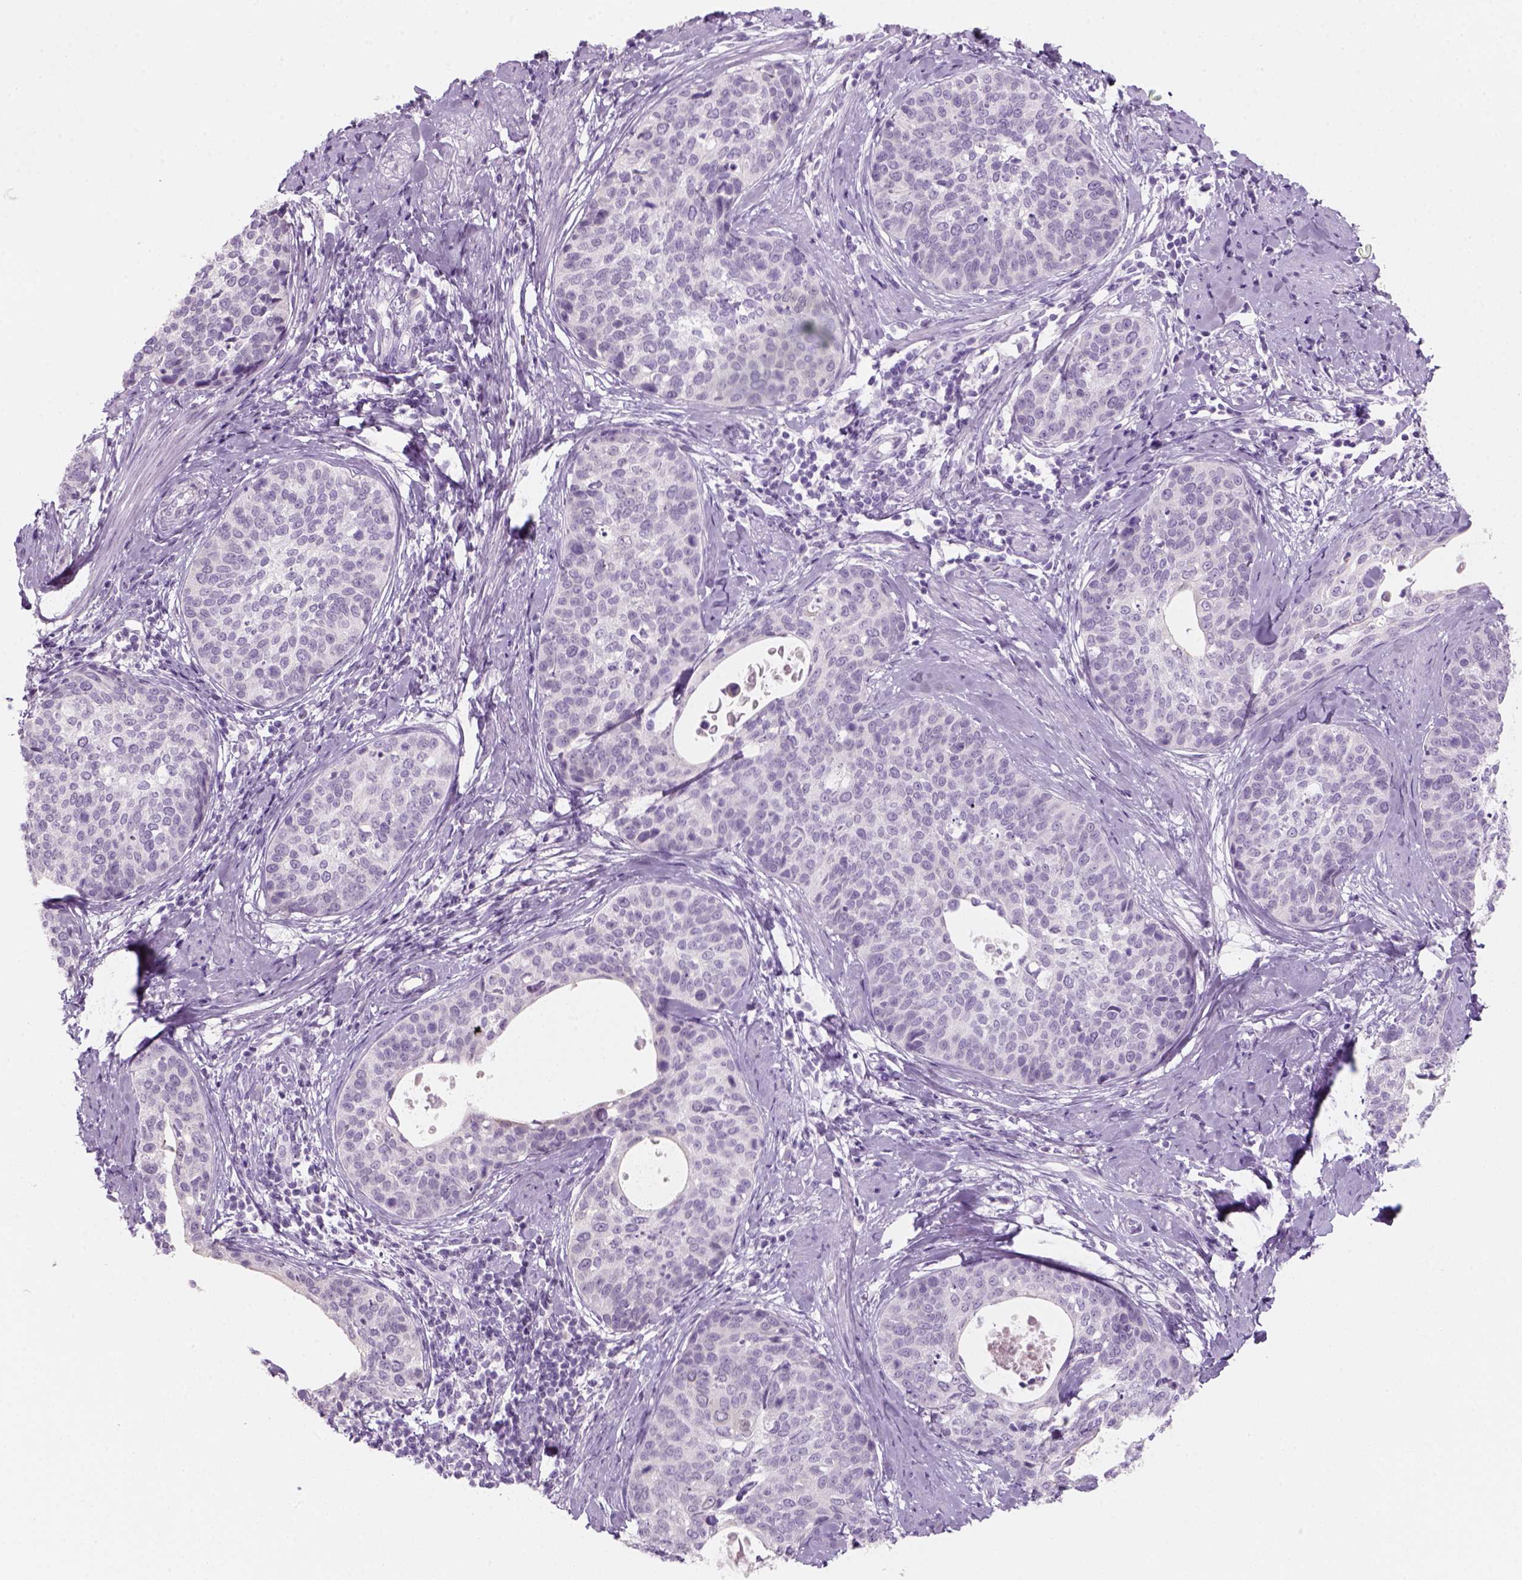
{"staining": {"intensity": "negative", "quantity": "none", "location": "none"}, "tissue": "cervical cancer", "cell_type": "Tumor cells", "image_type": "cancer", "snomed": [{"axis": "morphology", "description": "Squamous cell carcinoma, NOS"}, {"axis": "topography", "description": "Cervix"}], "caption": "IHC histopathology image of neoplastic tissue: cervical cancer stained with DAB (3,3'-diaminobenzidine) shows no significant protein expression in tumor cells.", "gene": "KRTAP11-1", "patient": {"sex": "female", "age": 69}}